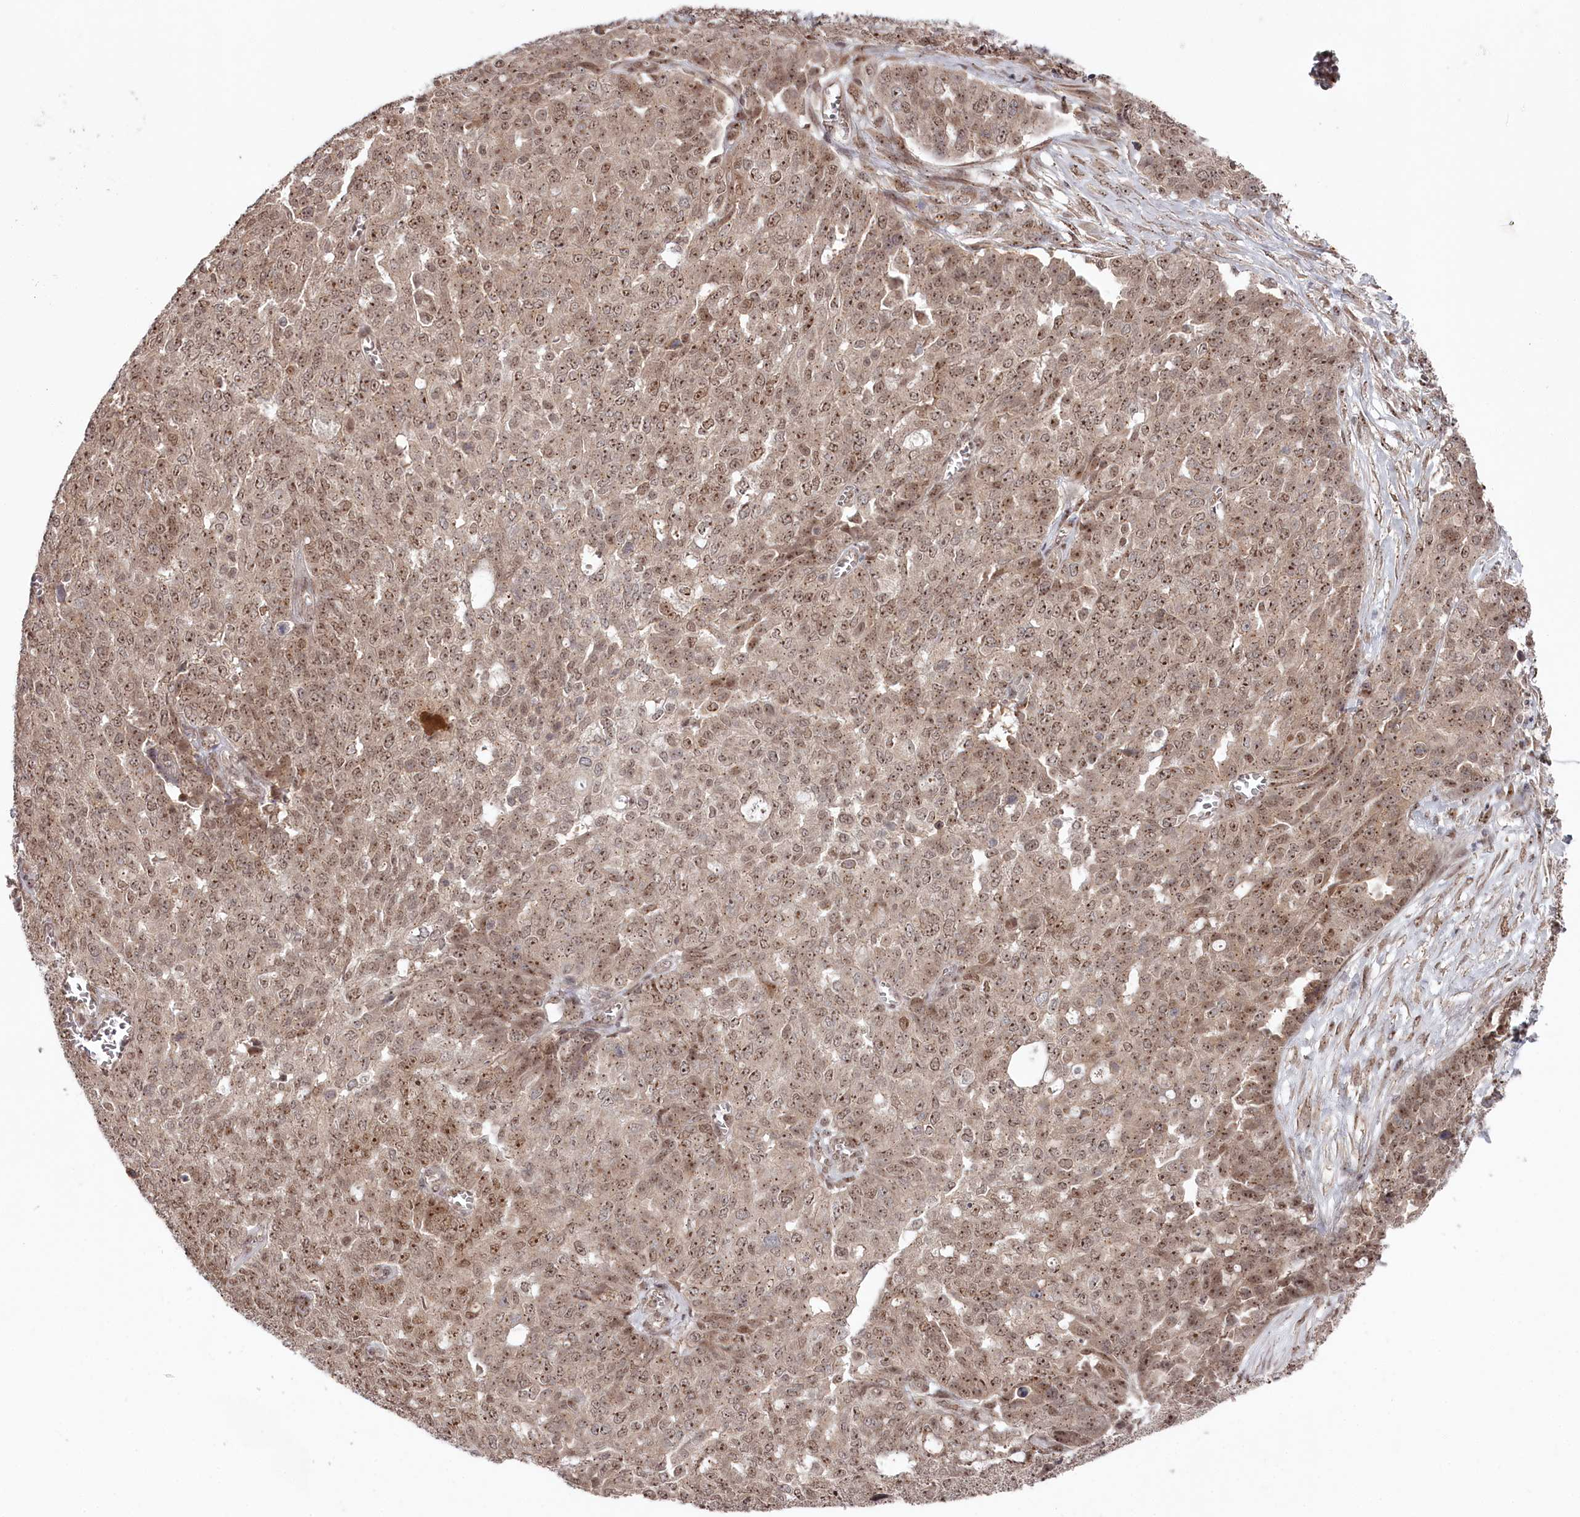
{"staining": {"intensity": "moderate", "quantity": ">75%", "location": "nuclear"}, "tissue": "ovarian cancer", "cell_type": "Tumor cells", "image_type": "cancer", "snomed": [{"axis": "morphology", "description": "Cystadenocarcinoma, serous, NOS"}, {"axis": "topography", "description": "Soft tissue"}, {"axis": "topography", "description": "Ovary"}], "caption": "Serous cystadenocarcinoma (ovarian) stained with a brown dye demonstrates moderate nuclear positive expression in approximately >75% of tumor cells.", "gene": "EXOSC1", "patient": {"sex": "female", "age": 57}}